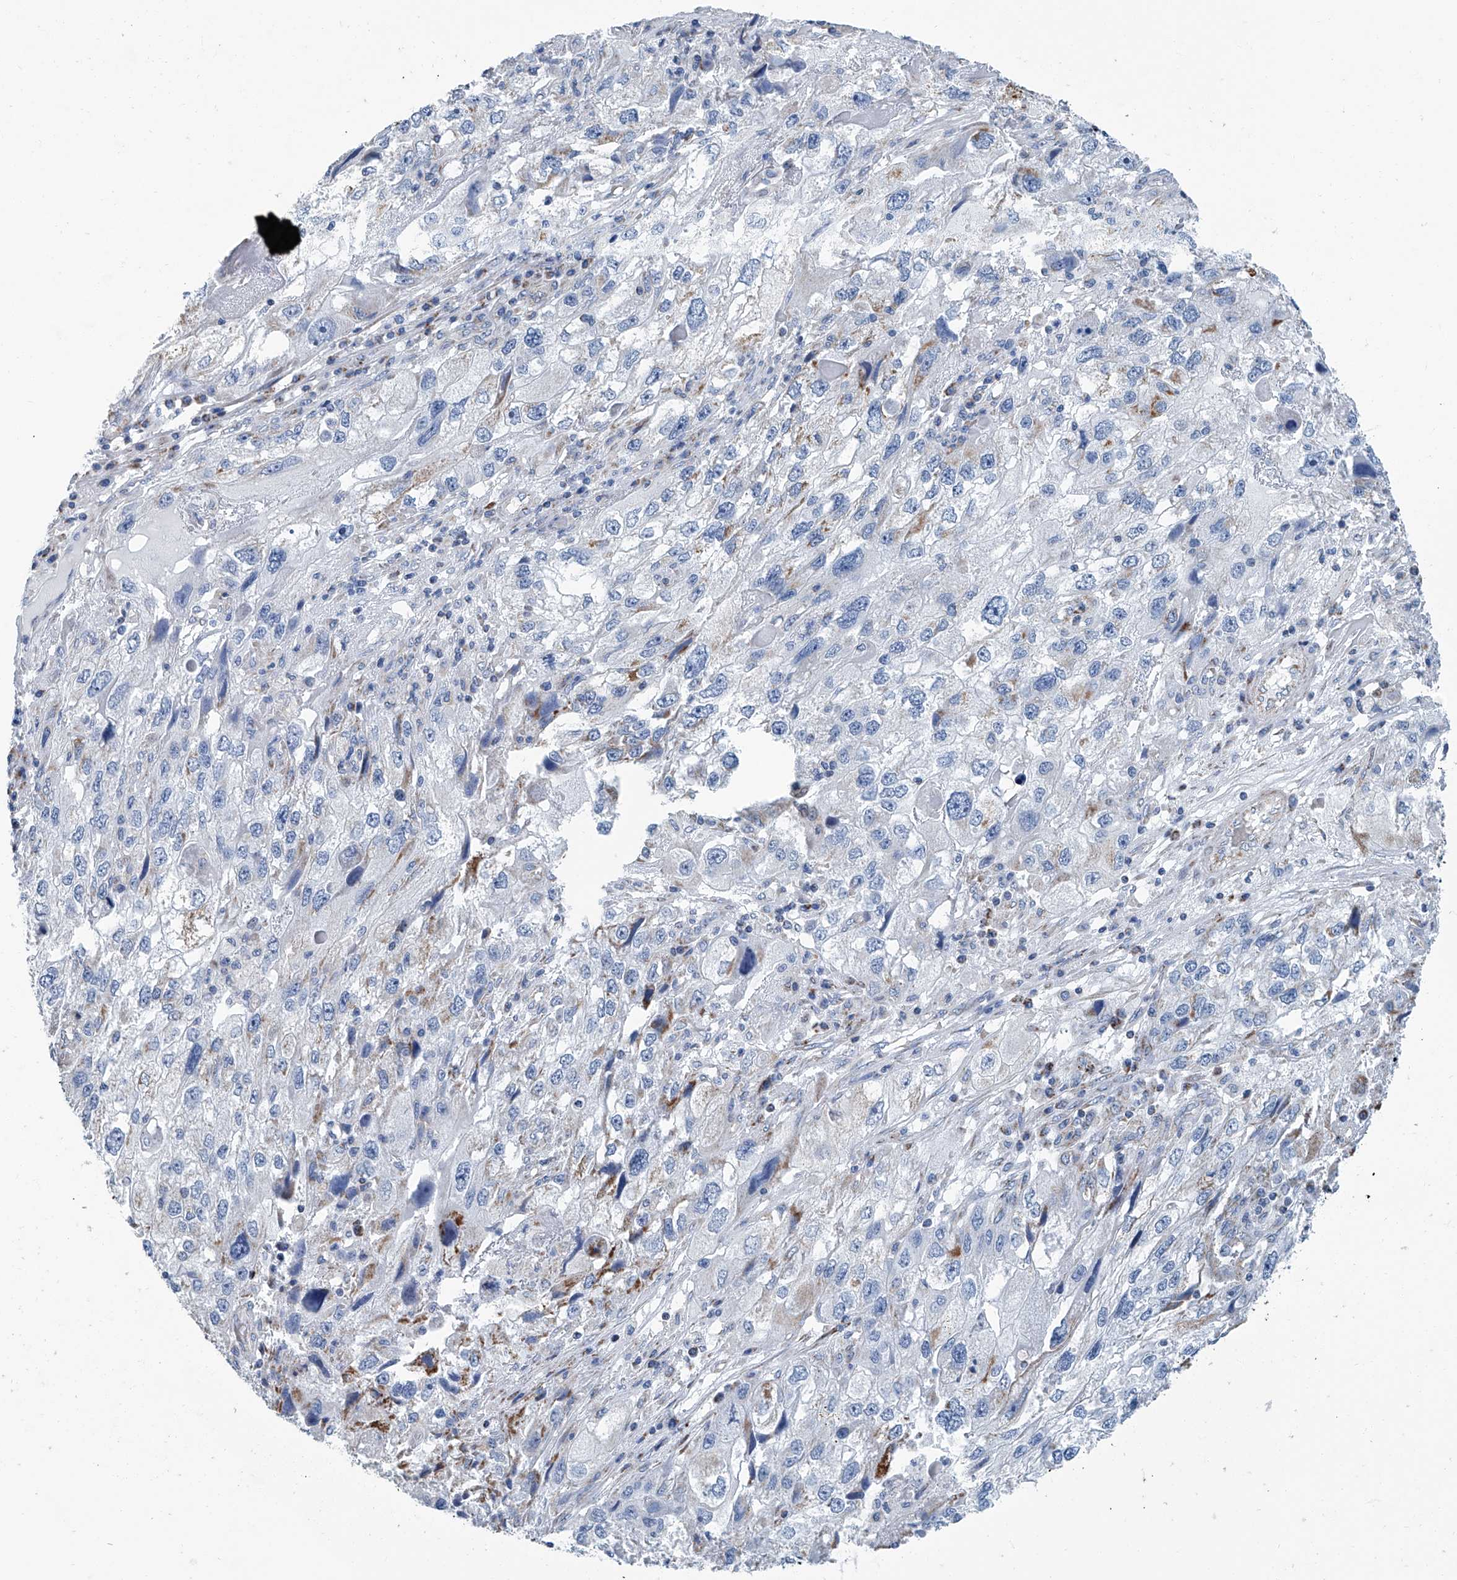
{"staining": {"intensity": "negative", "quantity": "none", "location": "none"}, "tissue": "endometrial cancer", "cell_type": "Tumor cells", "image_type": "cancer", "snomed": [{"axis": "morphology", "description": "Adenocarcinoma, NOS"}, {"axis": "topography", "description": "Endometrium"}], "caption": "Immunohistochemistry (IHC) photomicrograph of neoplastic tissue: human endometrial cancer stained with DAB (3,3'-diaminobenzidine) displays no significant protein staining in tumor cells.", "gene": "MT-ND1", "patient": {"sex": "female", "age": 49}}